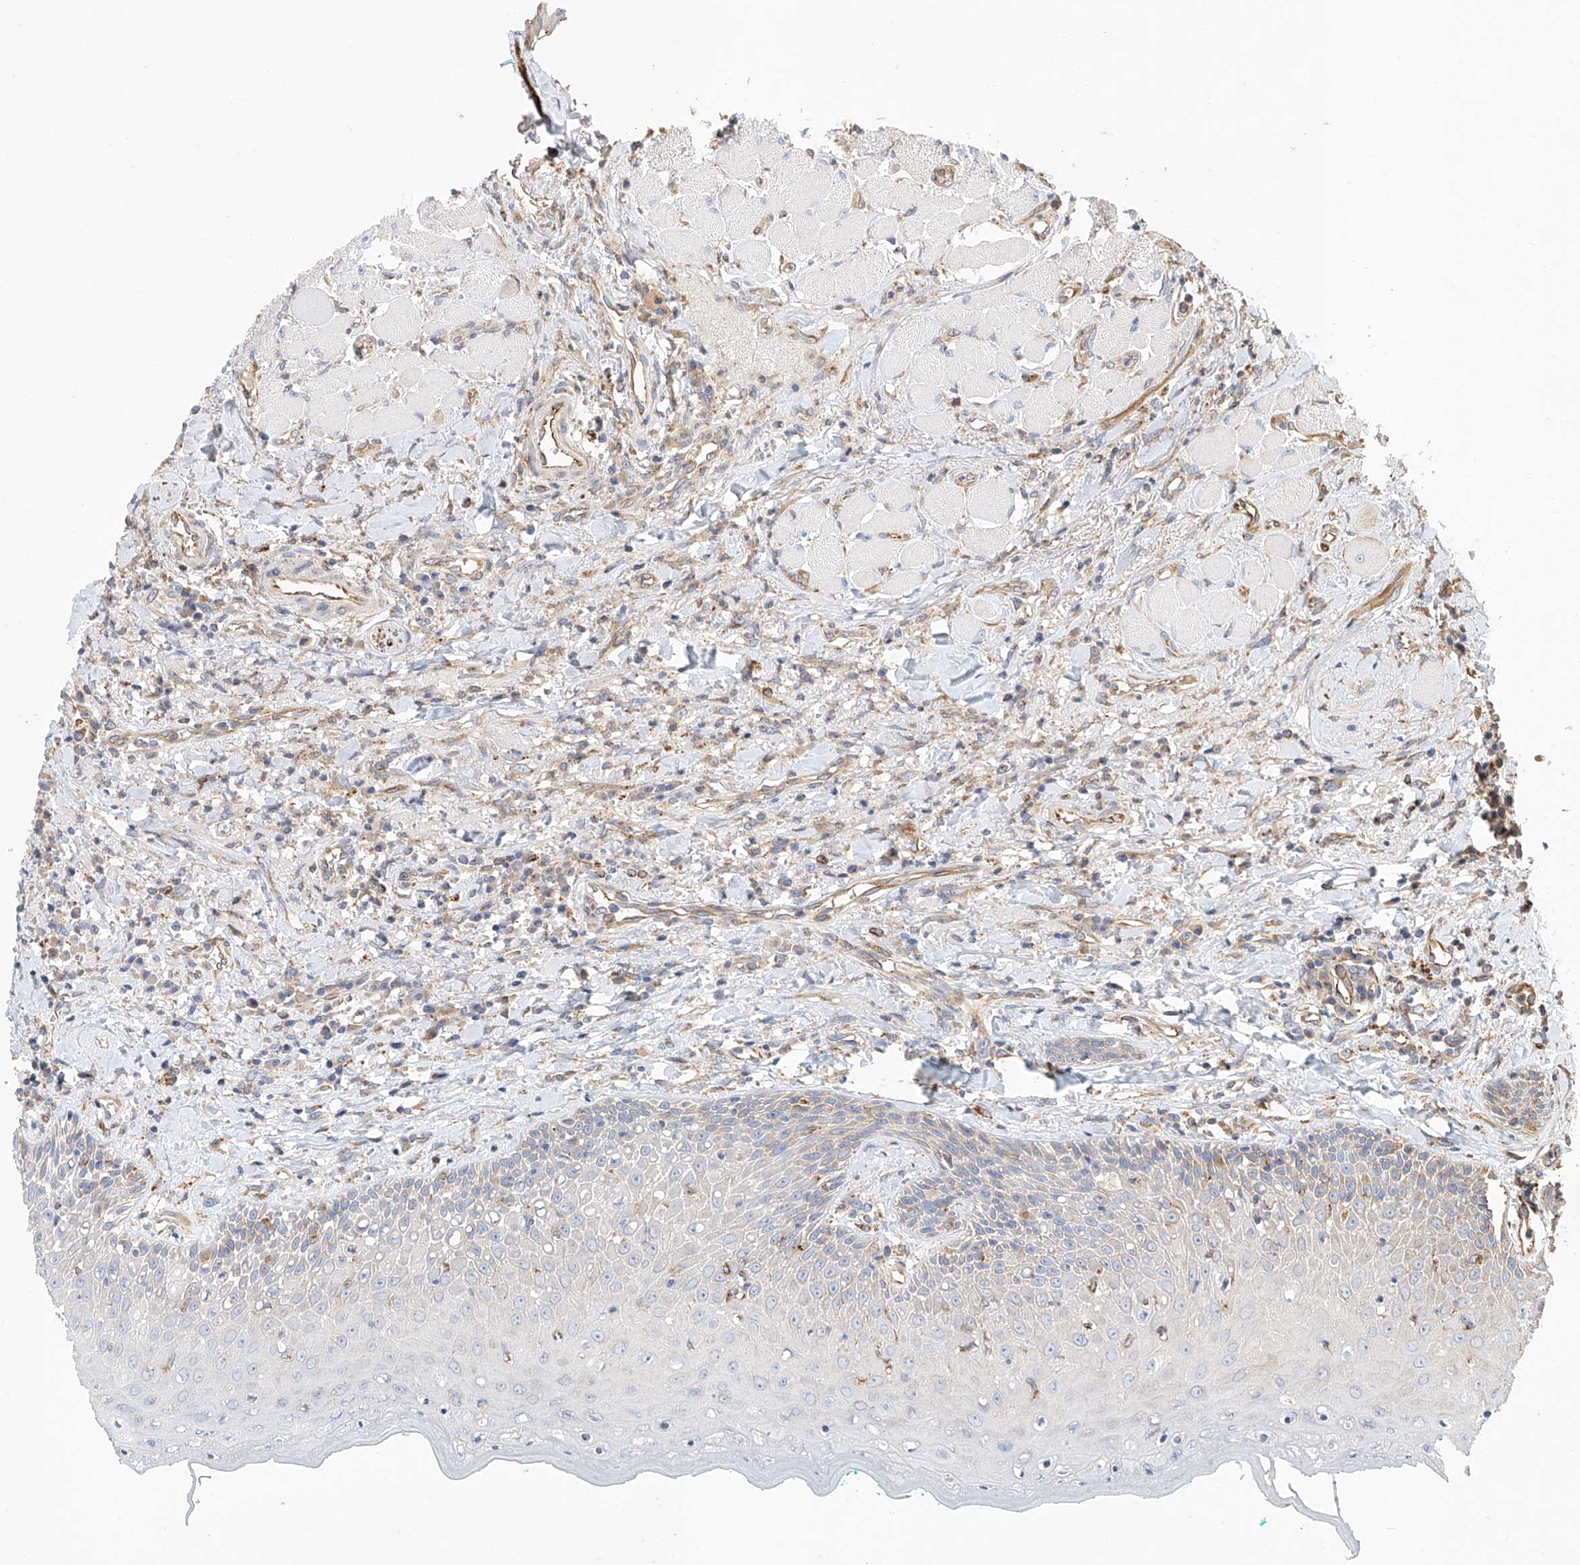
{"staining": {"intensity": "moderate", "quantity": "<25%", "location": "cytoplasmic/membranous"}, "tissue": "oral mucosa", "cell_type": "Squamous epithelial cells", "image_type": "normal", "snomed": [{"axis": "morphology", "description": "Normal tissue, NOS"}, {"axis": "topography", "description": "Oral tissue"}], "caption": "This photomicrograph demonstrates immunohistochemistry (IHC) staining of normal human oral mucosa, with low moderate cytoplasmic/membranous expression in approximately <25% of squamous epithelial cells.", "gene": "HGSNAT", "patient": {"sex": "female", "age": 70}}